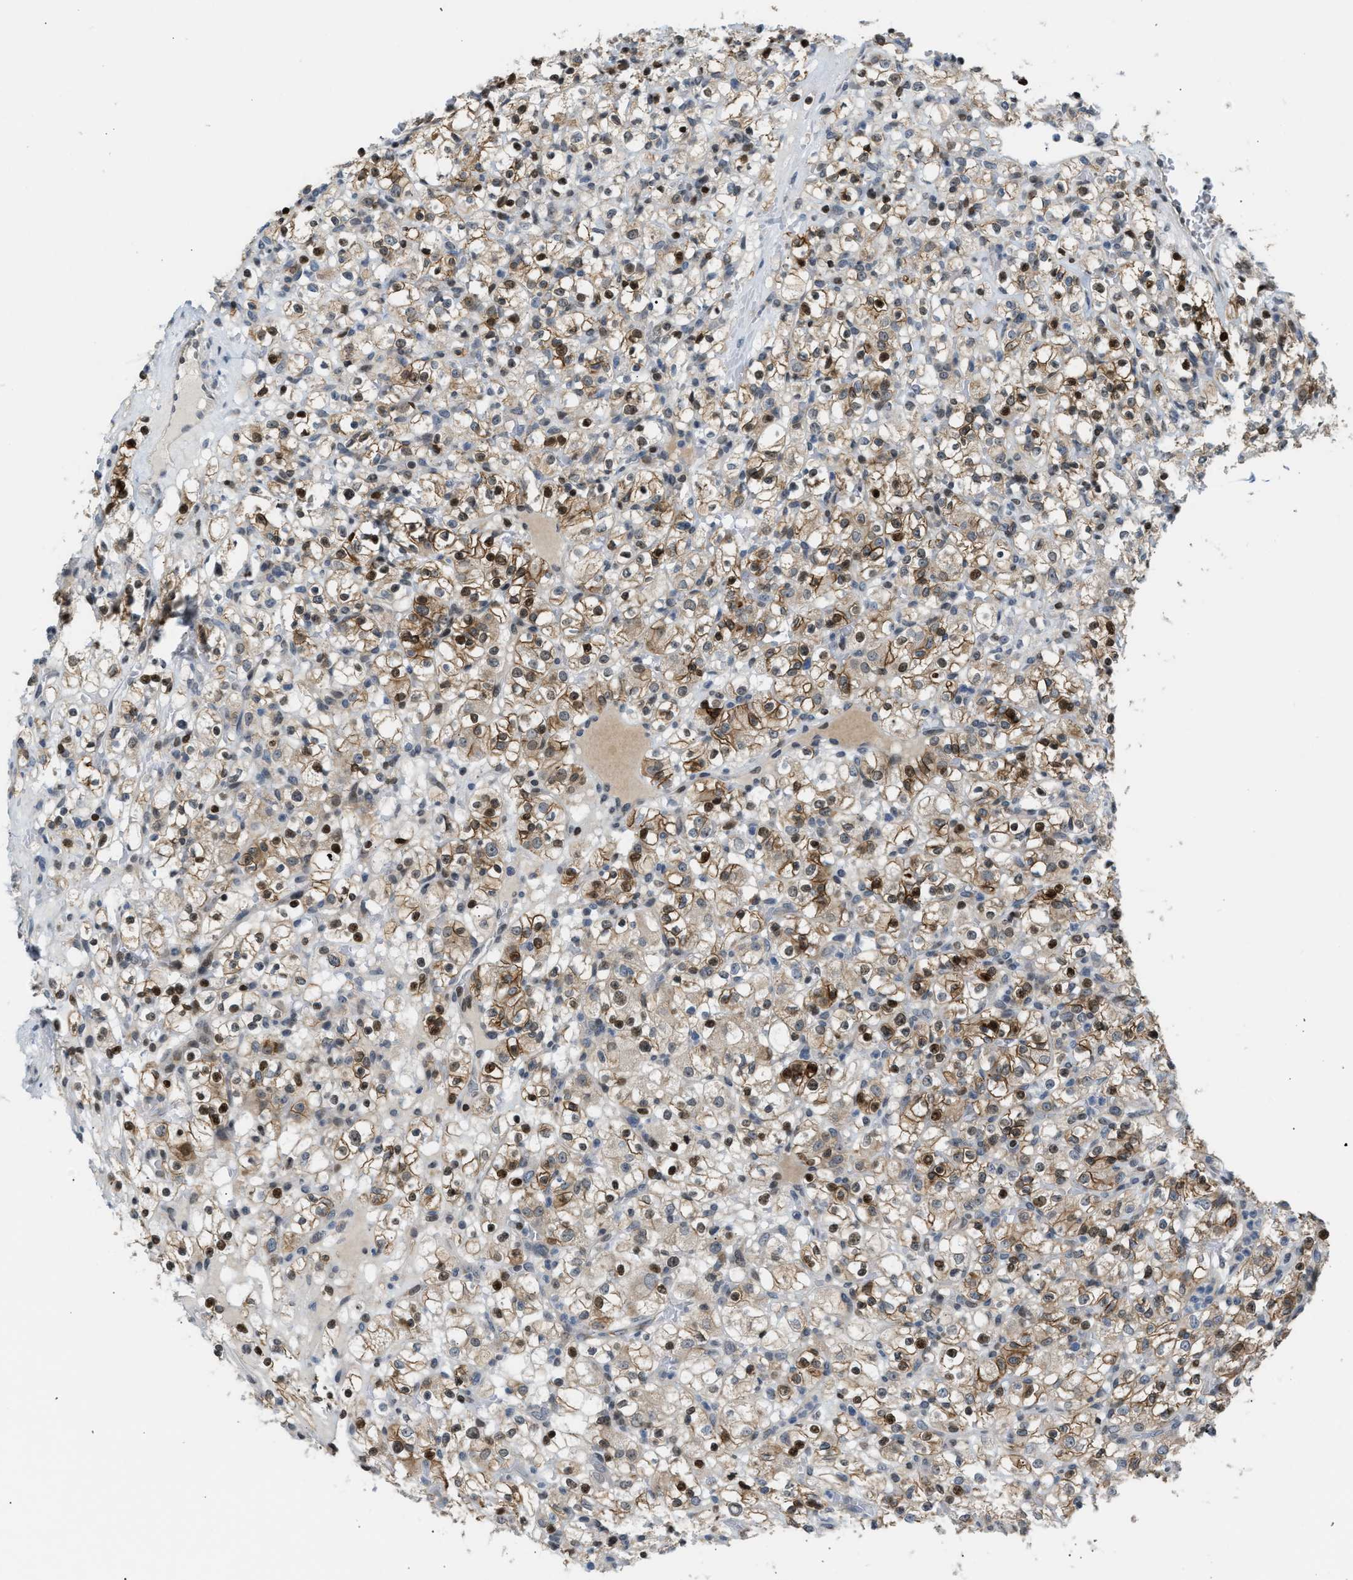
{"staining": {"intensity": "strong", "quantity": "25%-75%", "location": "cytoplasmic/membranous,nuclear"}, "tissue": "renal cancer", "cell_type": "Tumor cells", "image_type": "cancer", "snomed": [{"axis": "morphology", "description": "Normal tissue, NOS"}, {"axis": "morphology", "description": "Adenocarcinoma, NOS"}, {"axis": "topography", "description": "Kidney"}], "caption": "Adenocarcinoma (renal) stained with a brown dye demonstrates strong cytoplasmic/membranous and nuclear positive staining in approximately 25%-75% of tumor cells.", "gene": "NPS", "patient": {"sex": "female", "age": 72}}